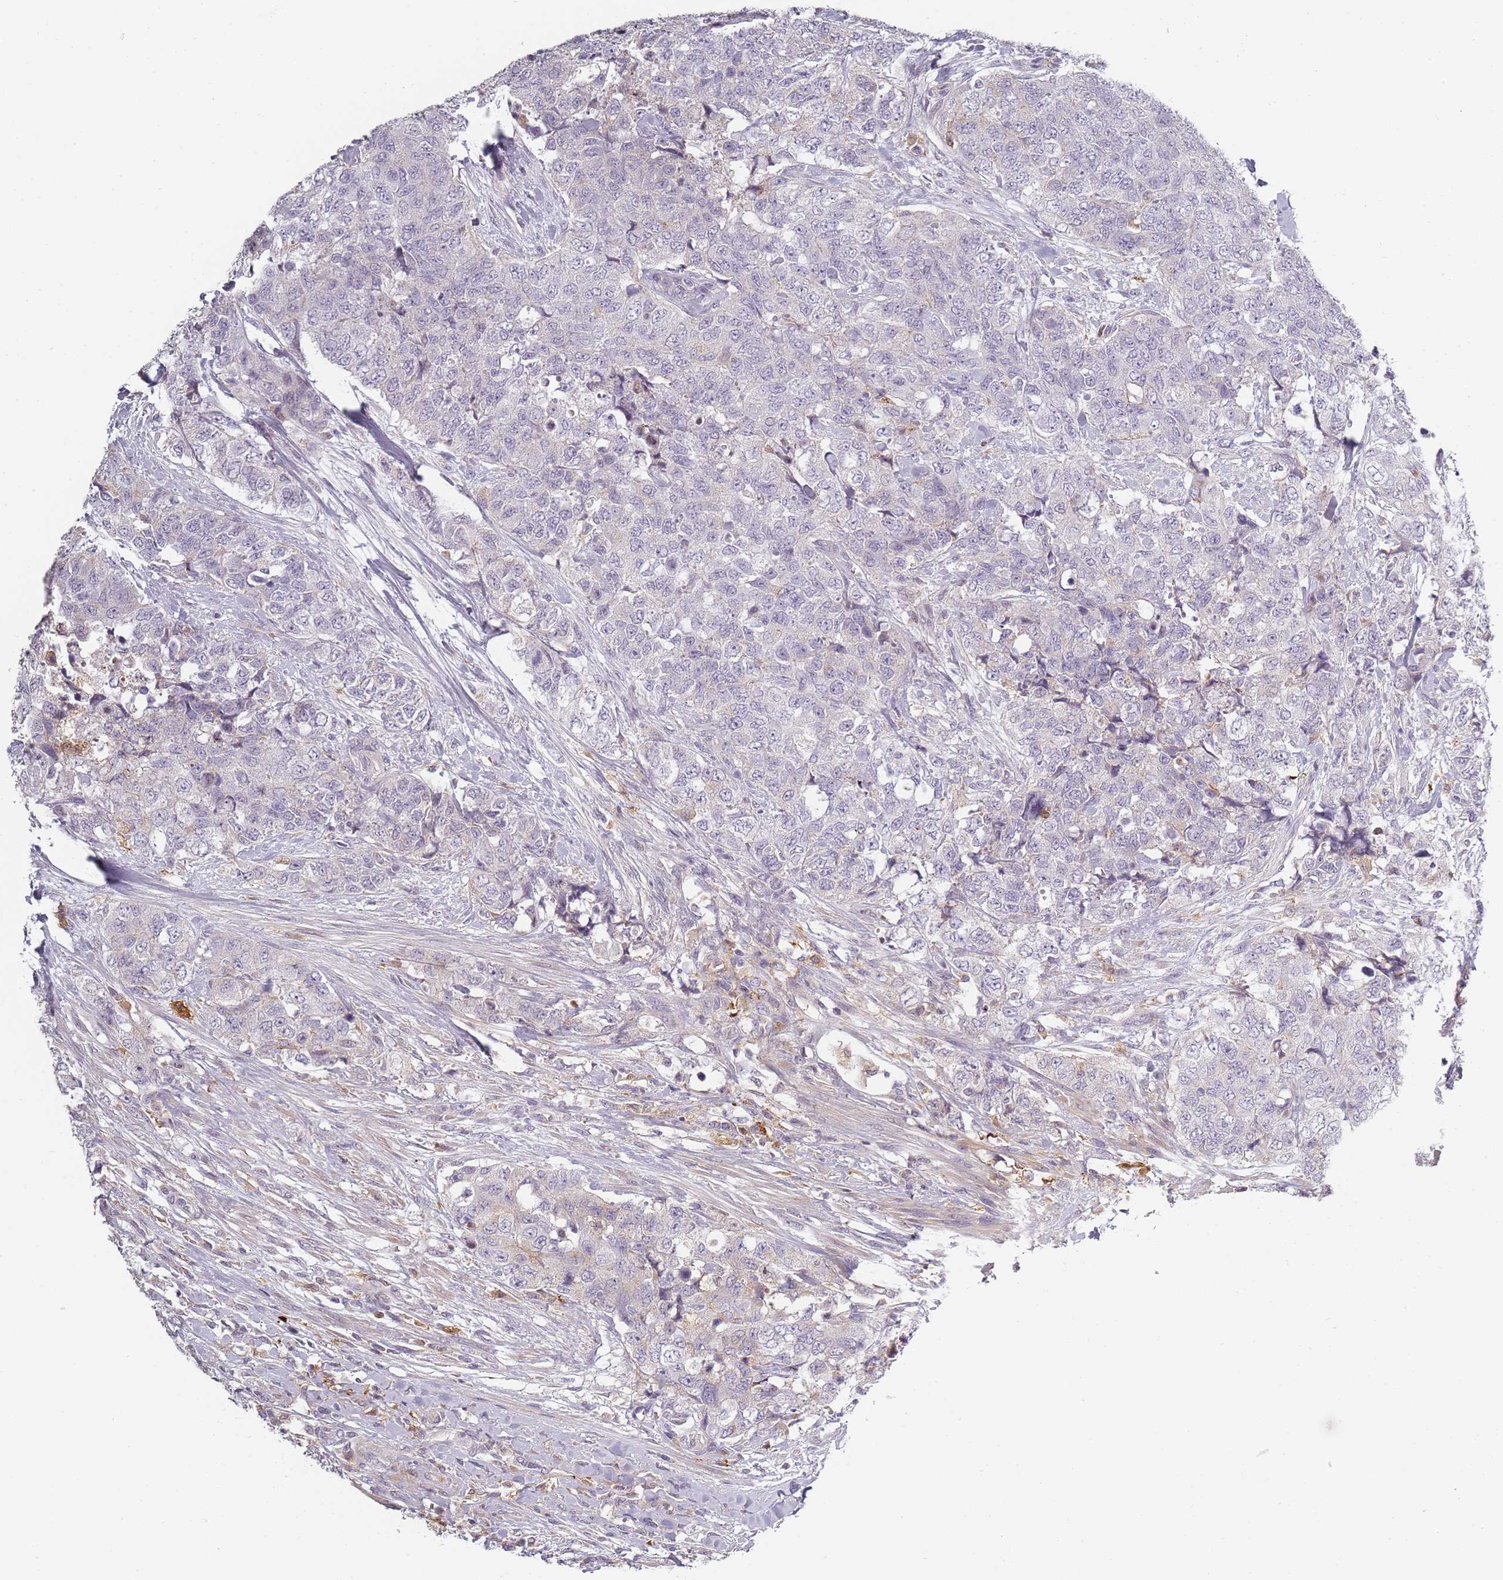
{"staining": {"intensity": "negative", "quantity": "none", "location": "none"}, "tissue": "urothelial cancer", "cell_type": "Tumor cells", "image_type": "cancer", "snomed": [{"axis": "morphology", "description": "Urothelial carcinoma, High grade"}, {"axis": "topography", "description": "Urinary bladder"}], "caption": "Immunohistochemical staining of urothelial carcinoma (high-grade) displays no significant staining in tumor cells.", "gene": "CC2D2B", "patient": {"sex": "female", "age": 78}}